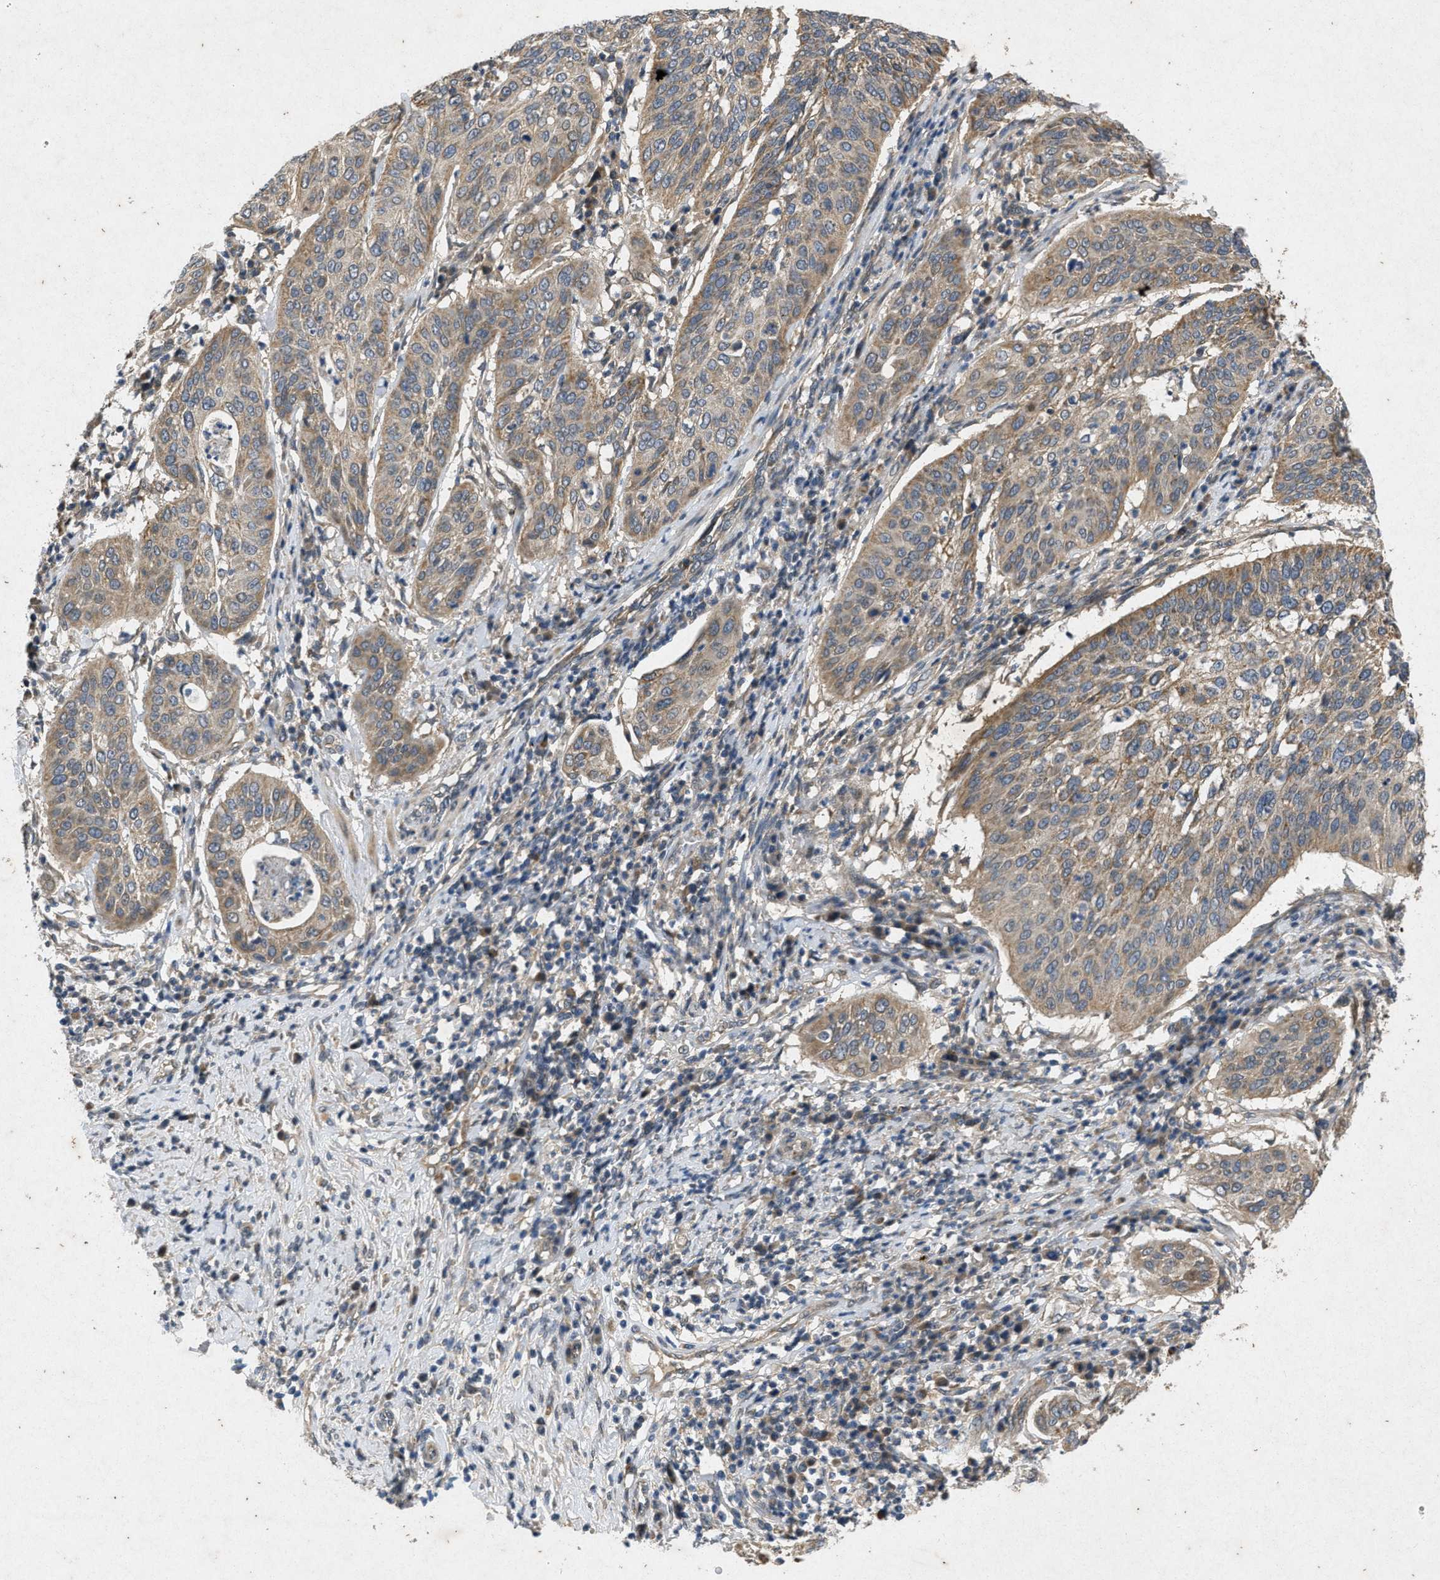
{"staining": {"intensity": "moderate", "quantity": ">75%", "location": "cytoplasmic/membranous"}, "tissue": "cervical cancer", "cell_type": "Tumor cells", "image_type": "cancer", "snomed": [{"axis": "morphology", "description": "Normal tissue, NOS"}, {"axis": "morphology", "description": "Squamous cell carcinoma, NOS"}, {"axis": "topography", "description": "Cervix"}], "caption": "Tumor cells demonstrate medium levels of moderate cytoplasmic/membranous expression in about >75% of cells in human cervical cancer (squamous cell carcinoma). (Brightfield microscopy of DAB IHC at high magnification).", "gene": "PRKG2", "patient": {"sex": "female", "age": 39}}